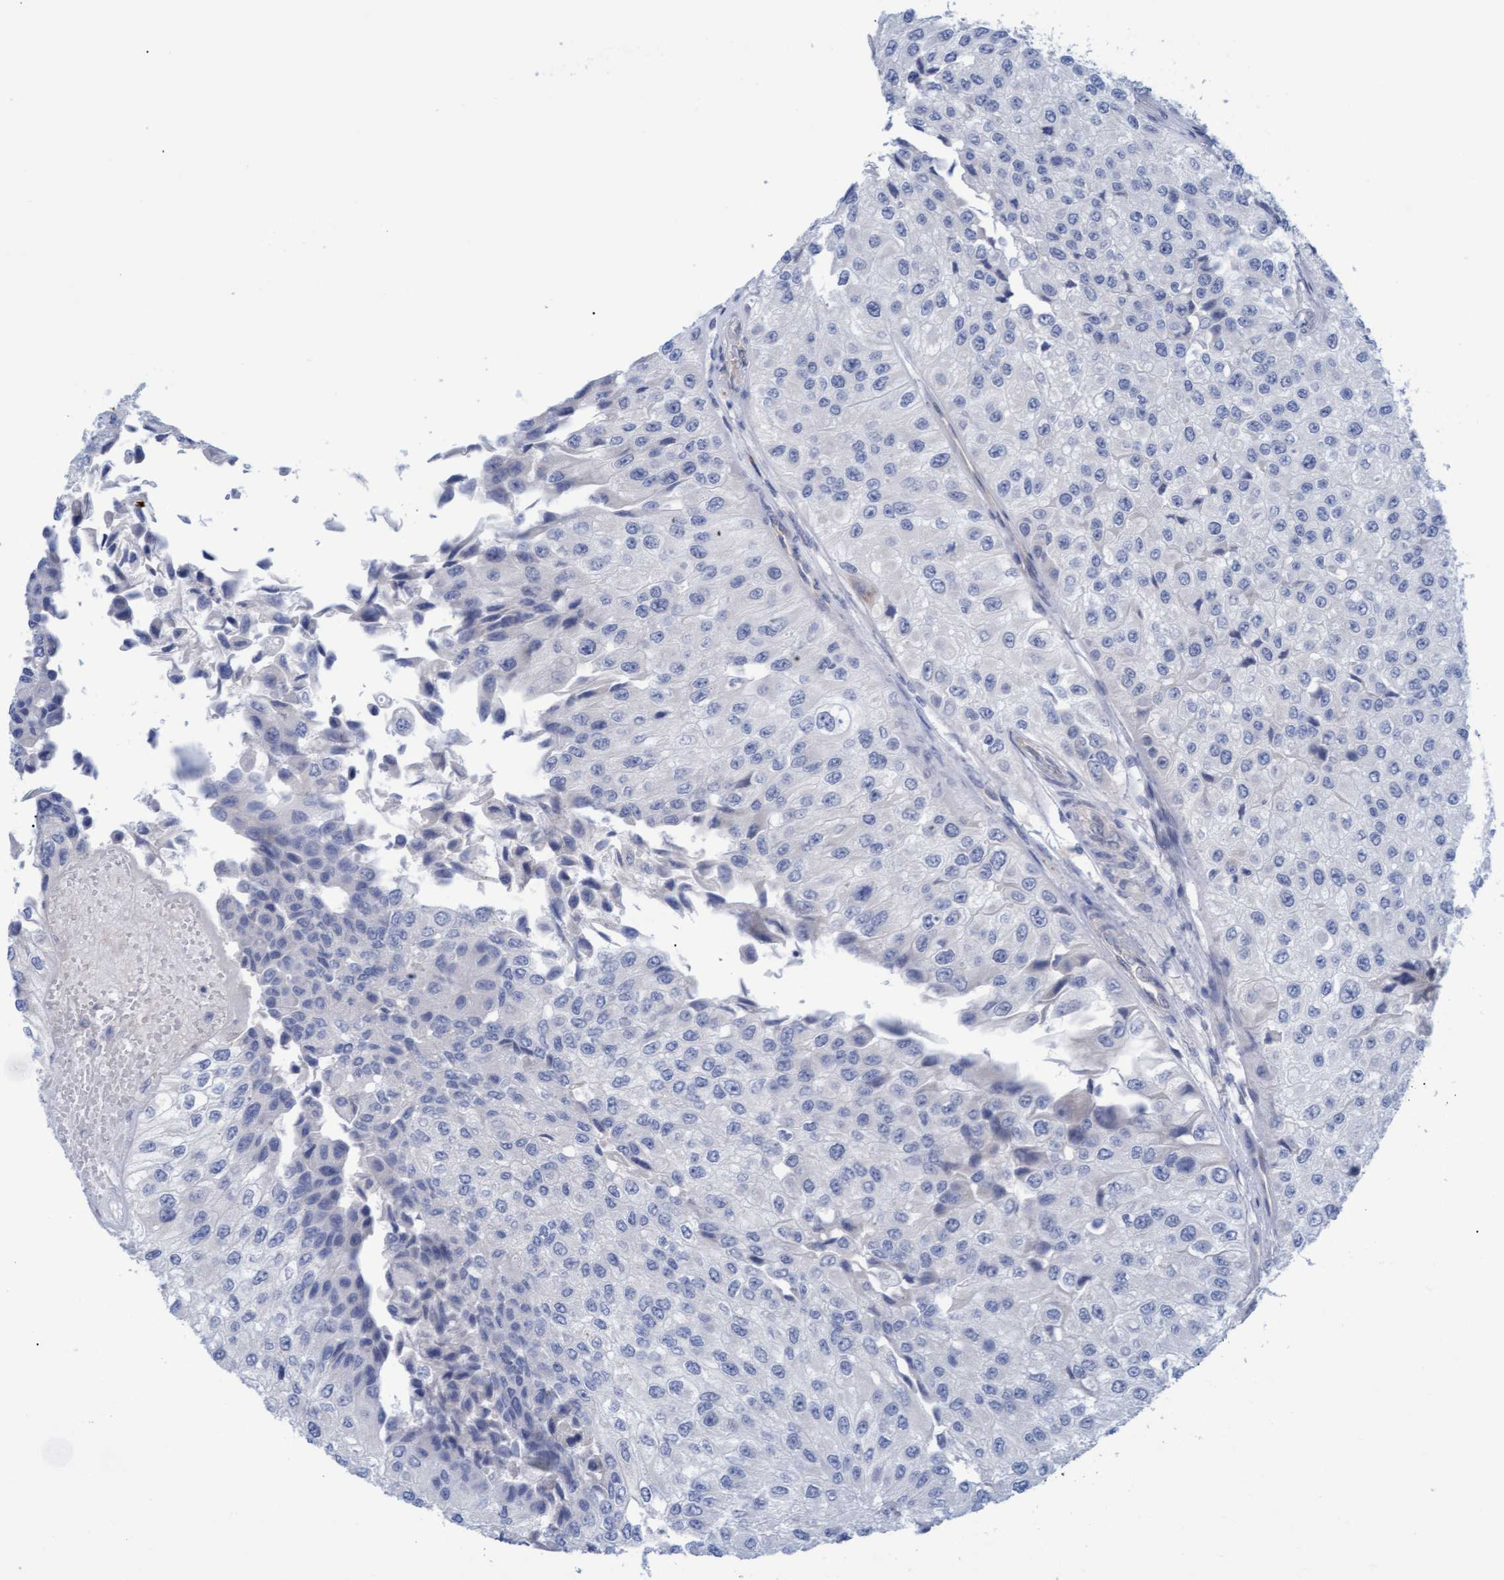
{"staining": {"intensity": "negative", "quantity": "none", "location": "none"}, "tissue": "urothelial cancer", "cell_type": "Tumor cells", "image_type": "cancer", "snomed": [{"axis": "morphology", "description": "Urothelial carcinoma, High grade"}, {"axis": "topography", "description": "Kidney"}, {"axis": "topography", "description": "Urinary bladder"}], "caption": "DAB (3,3'-diaminobenzidine) immunohistochemical staining of human urothelial cancer exhibits no significant expression in tumor cells.", "gene": "STXBP1", "patient": {"sex": "male", "age": 77}}